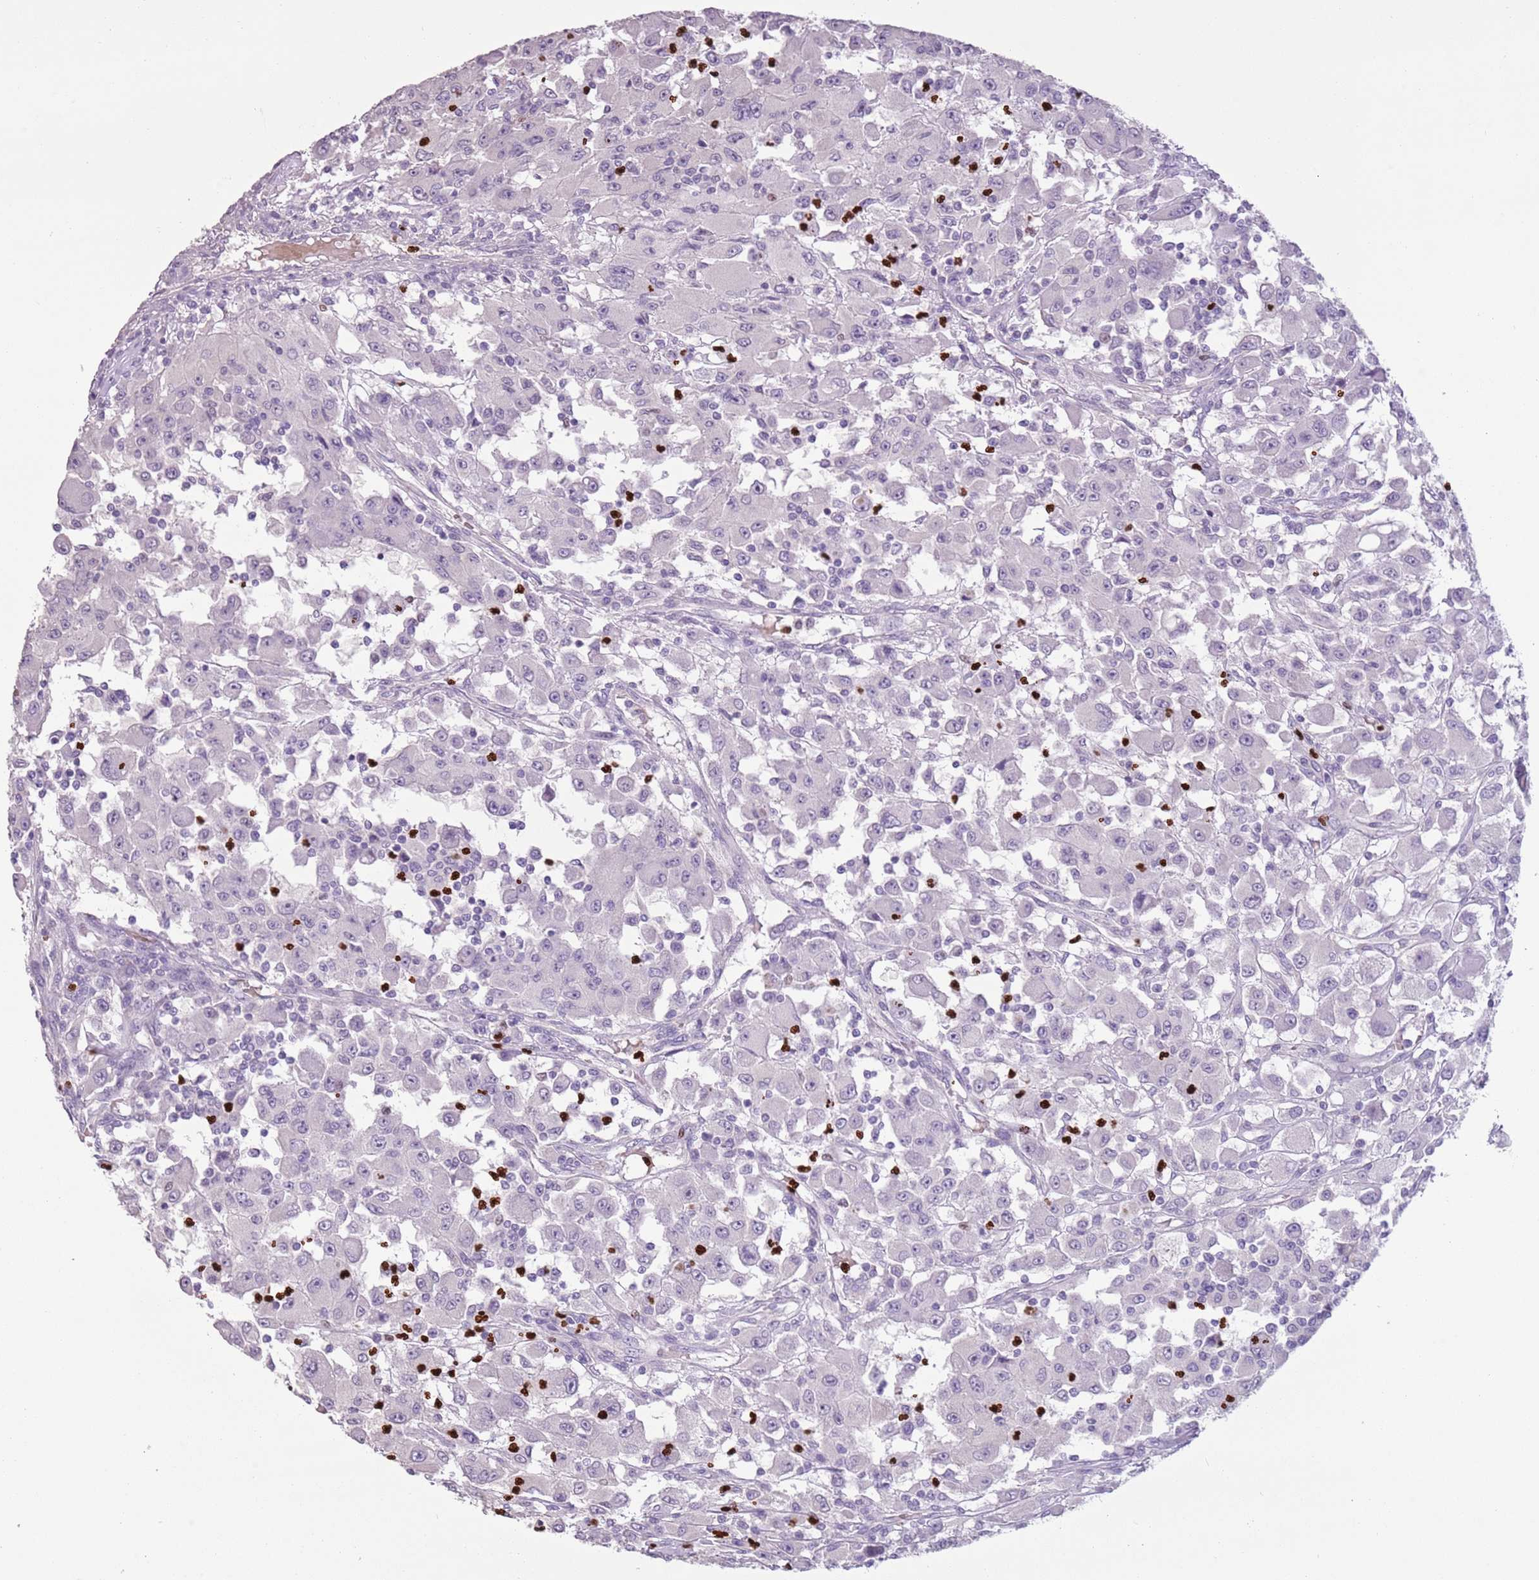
{"staining": {"intensity": "negative", "quantity": "none", "location": "none"}, "tissue": "renal cancer", "cell_type": "Tumor cells", "image_type": "cancer", "snomed": [{"axis": "morphology", "description": "Adenocarcinoma, NOS"}, {"axis": "topography", "description": "Kidney"}], "caption": "Image shows no protein staining in tumor cells of renal cancer (adenocarcinoma) tissue.", "gene": "CELF6", "patient": {"sex": "female", "age": 67}}